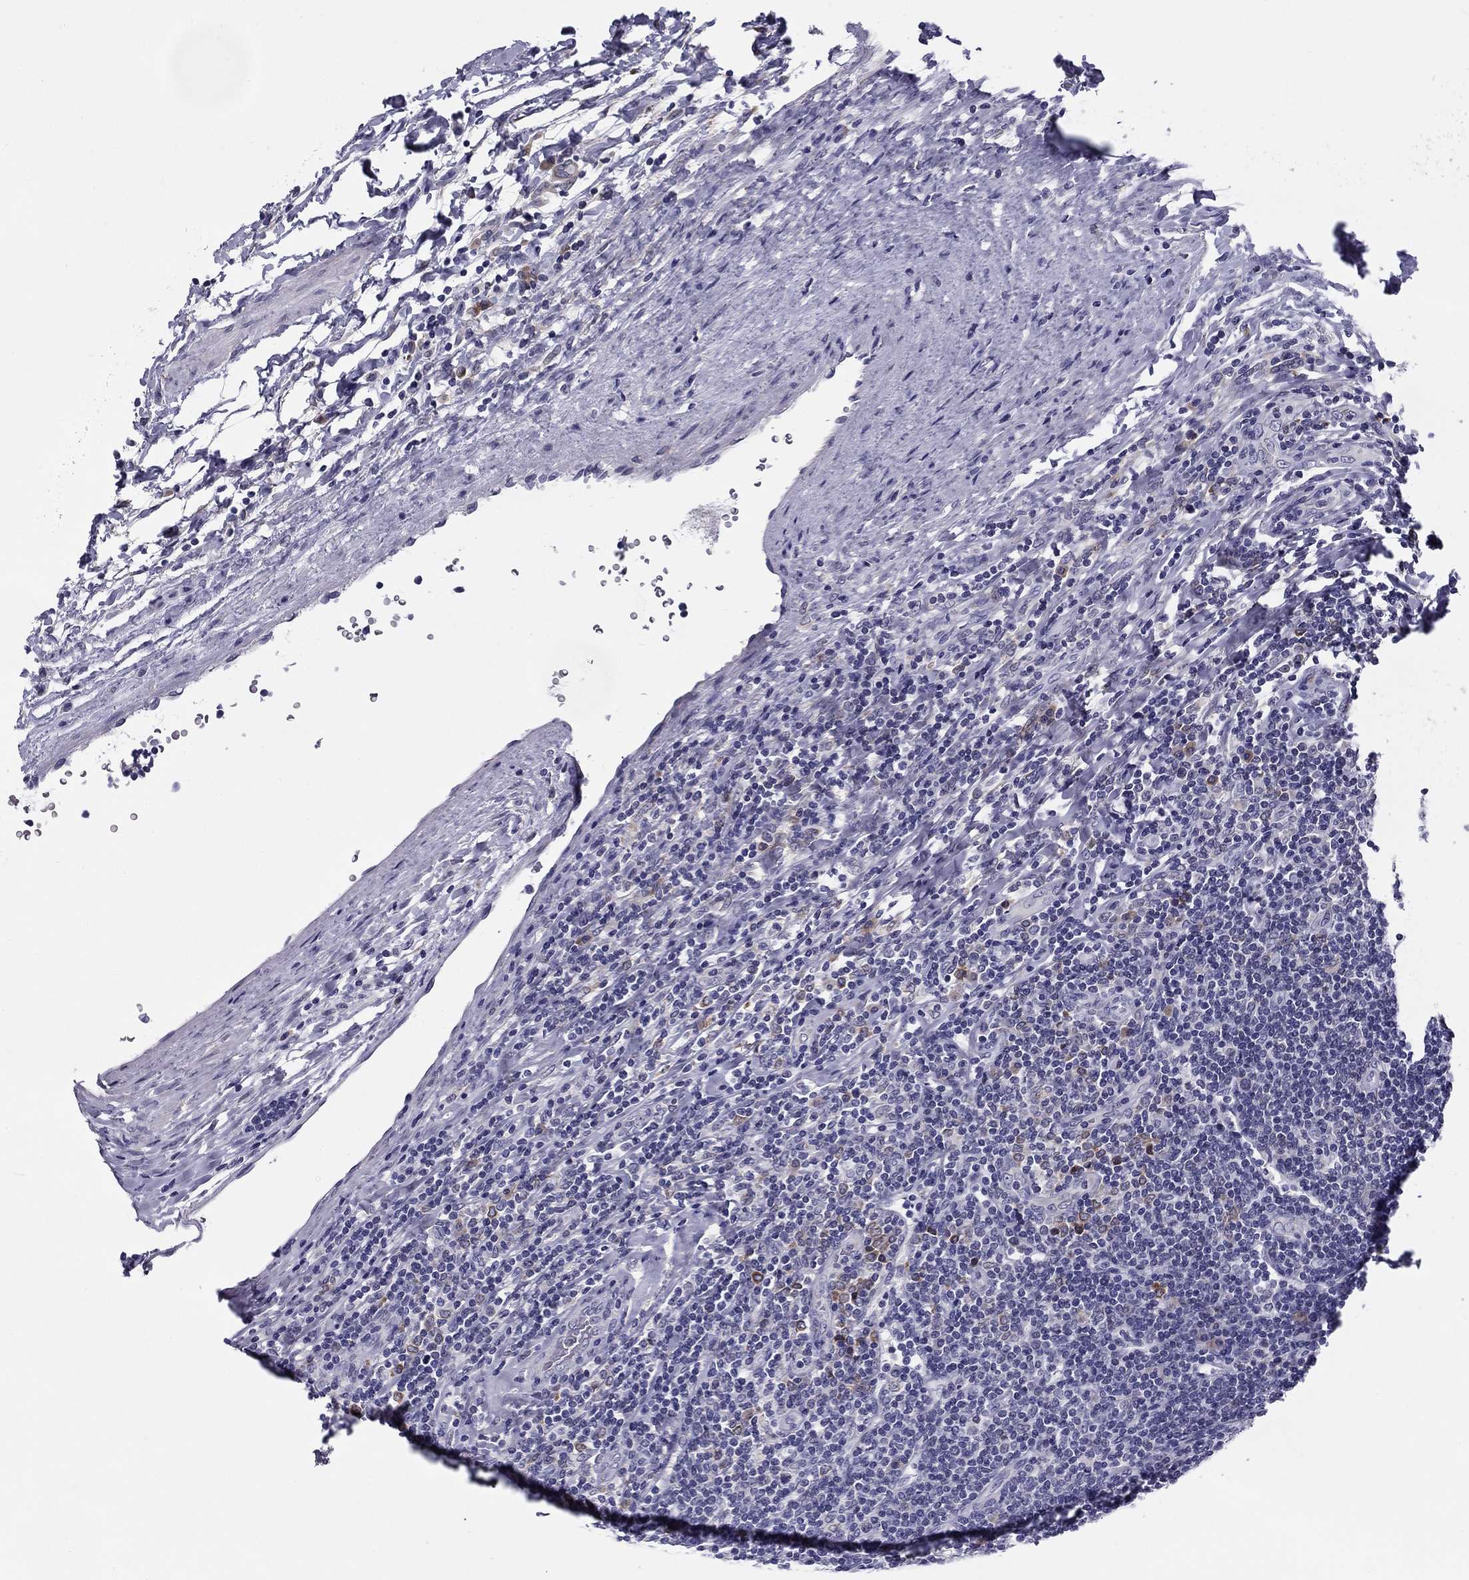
{"staining": {"intensity": "weak", "quantity": "<25%", "location": "cytoplasmic/membranous"}, "tissue": "lymphoma", "cell_type": "Tumor cells", "image_type": "cancer", "snomed": [{"axis": "morphology", "description": "Hodgkin's disease, NOS"}, {"axis": "topography", "description": "Lymph node"}], "caption": "The image displays no staining of tumor cells in Hodgkin's disease.", "gene": "TMED3", "patient": {"sex": "male", "age": 40}}